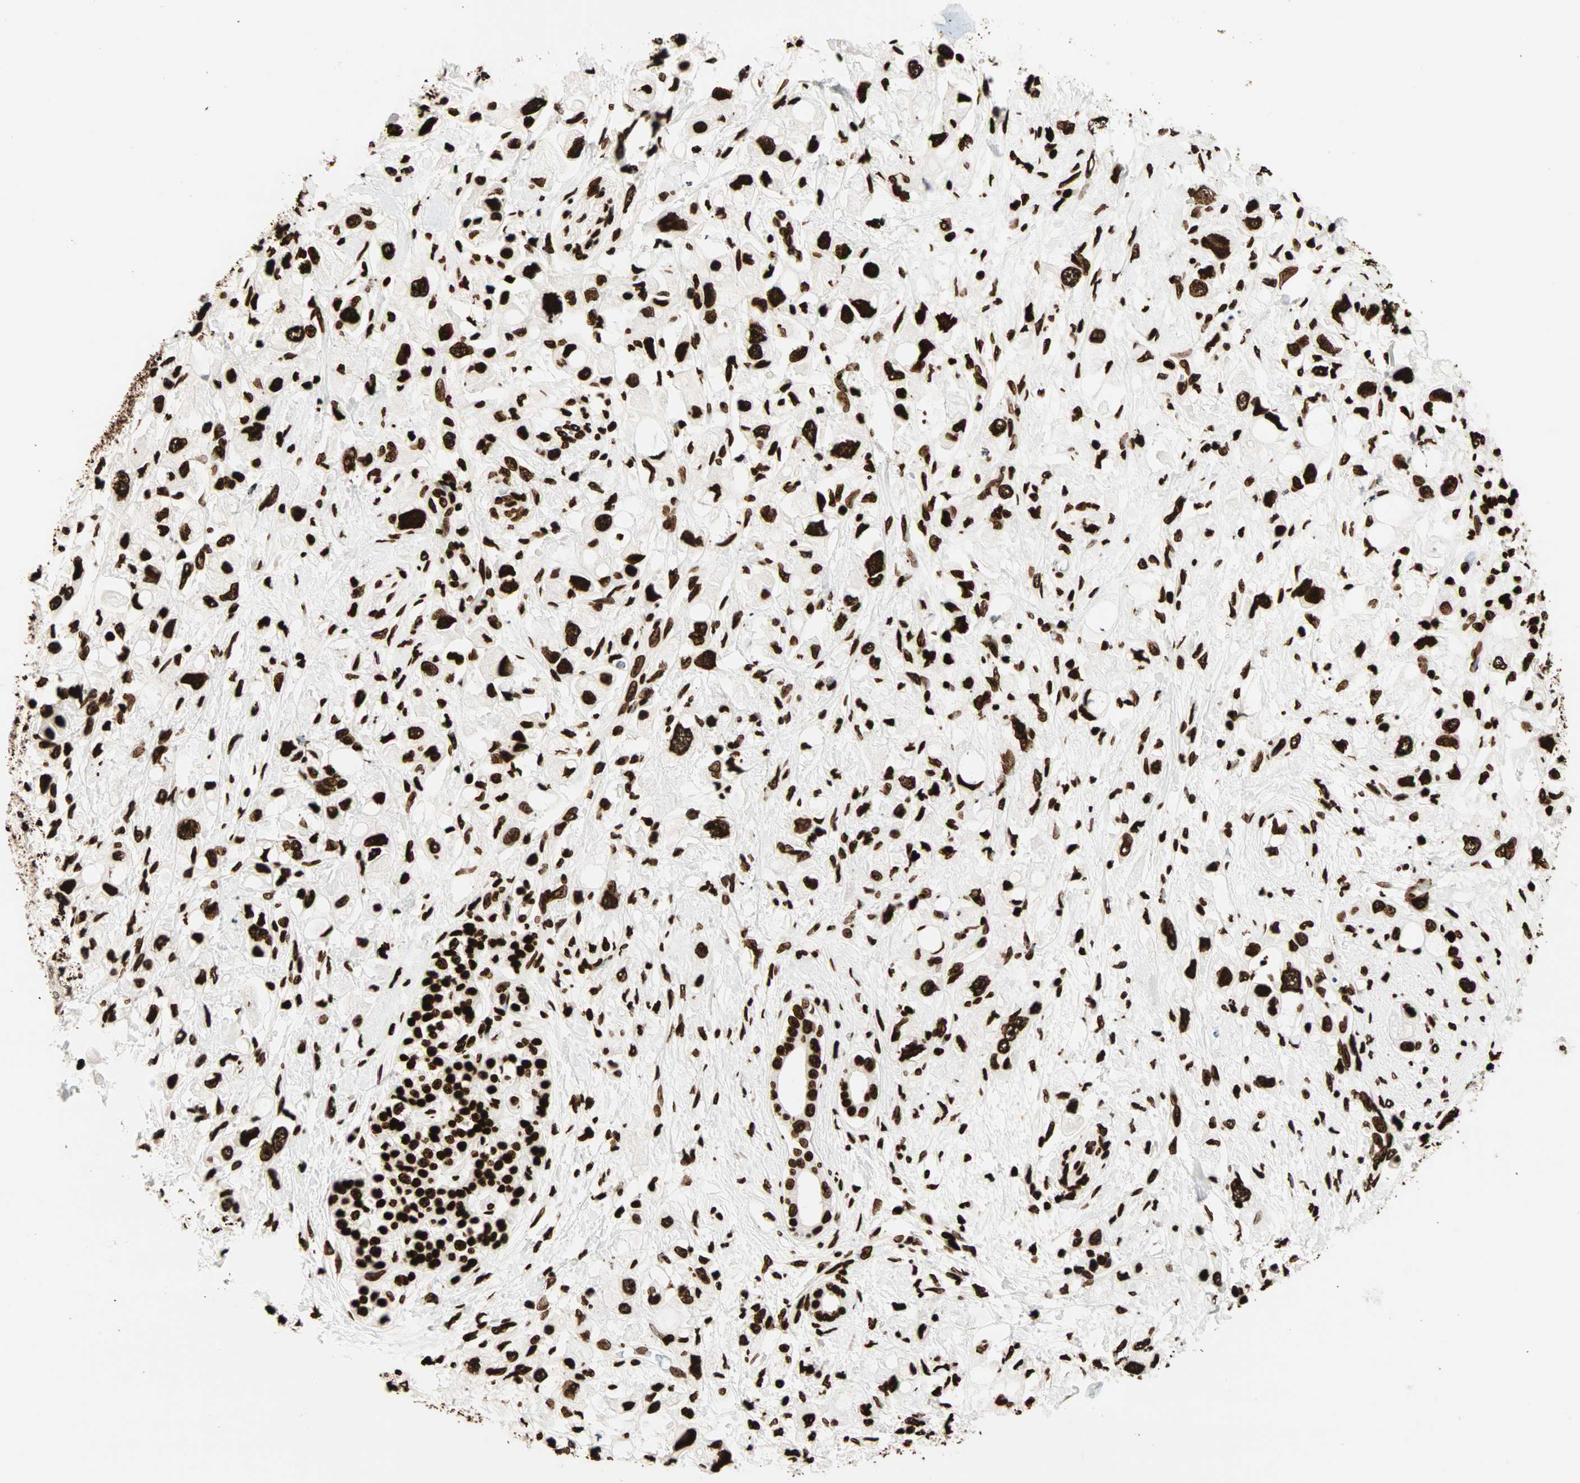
{"staining": {"intensity": "strong", "quantity": ">75%", "location": "nuclear"}, "tissue": "pancreatic cancer", "cell_type": "Tumor cells", "image_type": "cancer", "snomed": [{"axis": "morphology", "description": "Adenocarcinoma, NOS"}, {"axis": "topography", "description": "Pancreas"}], "caption": "IHC histopathology image of pancreatic cancer stained for a protein (brown), which demonstrates high levels of strong nuclear expression in approximately >75% of tumor cells.", "gene": "GLI2", "patient": {"sex": "female", "age": 56}}